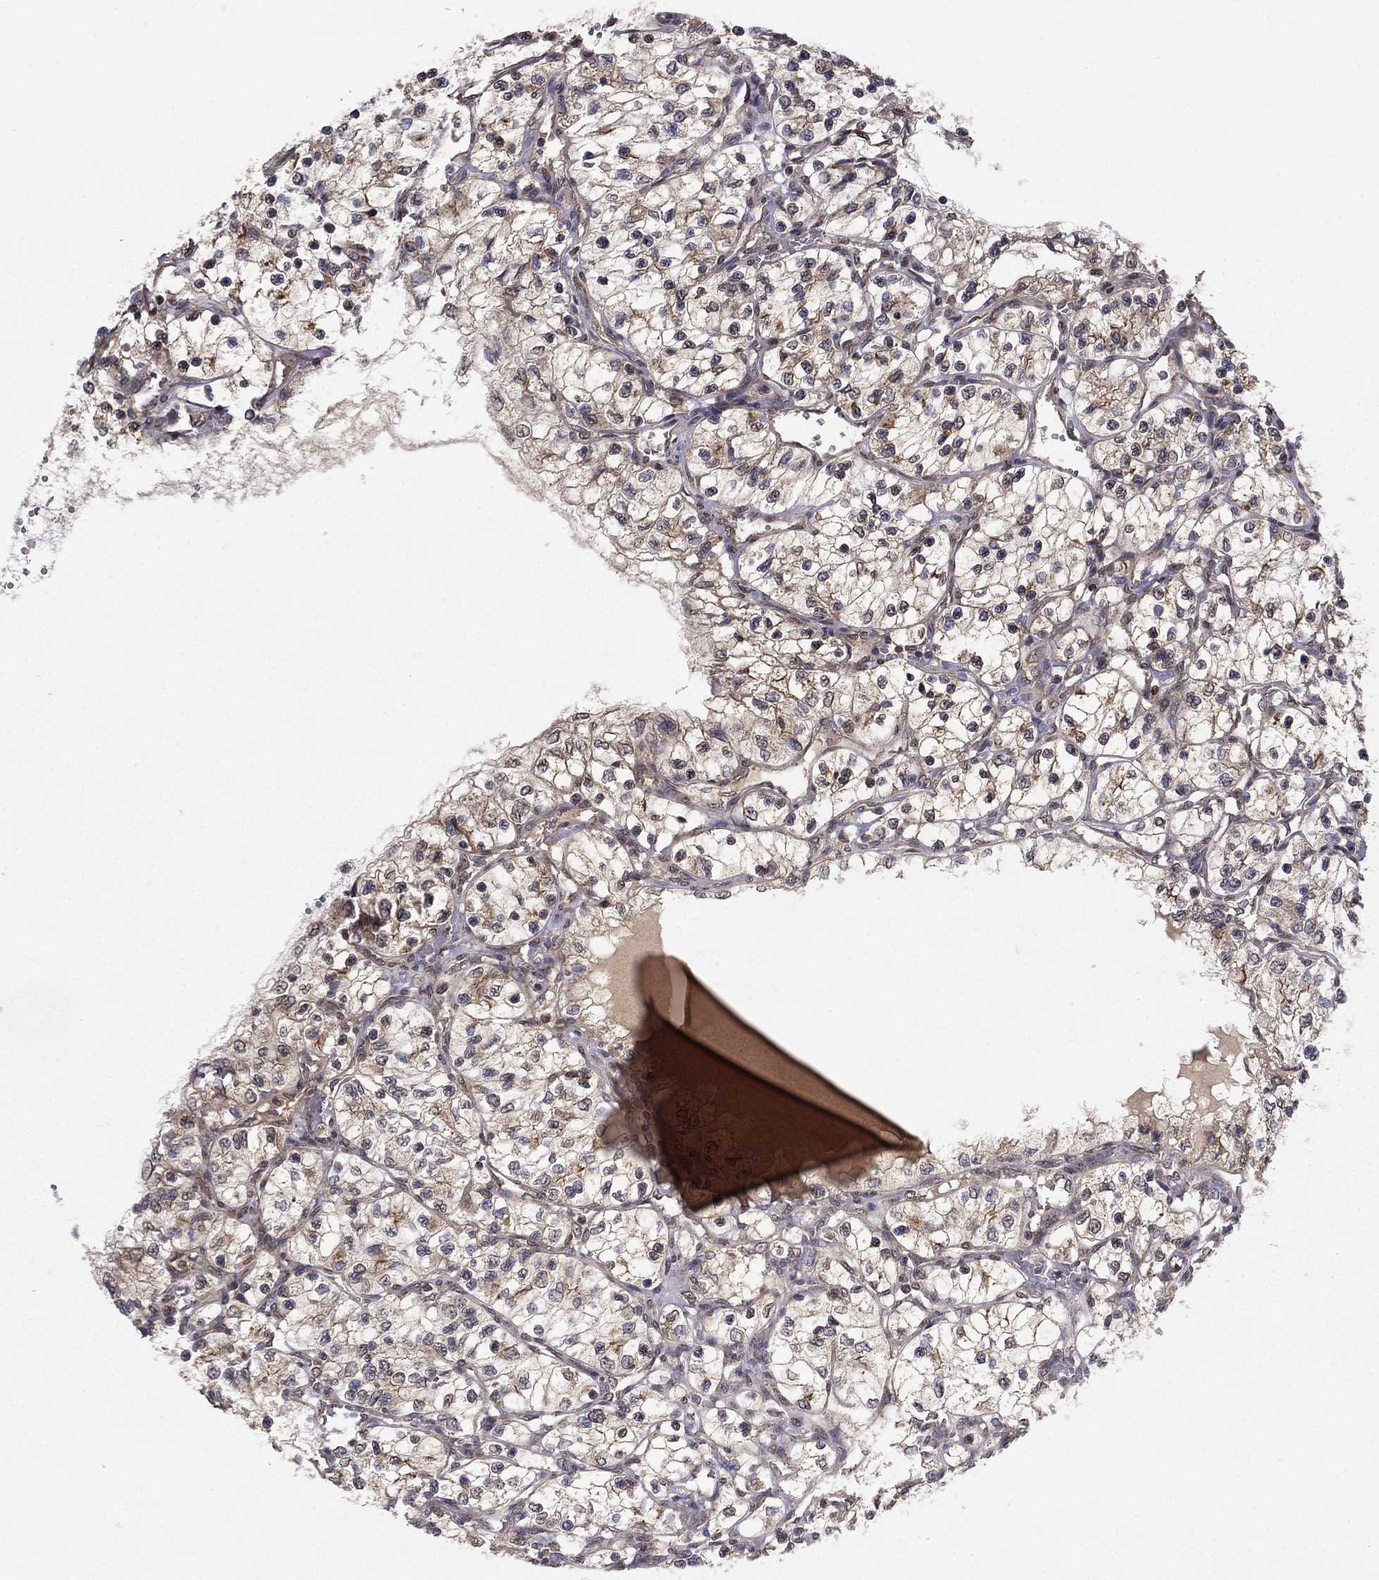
{"staining": {"intensity": "moderate", "quantity": "25%-75%", "location": "cytoplasmic/membranous"}, "tissue": "renal cancer", "cell_type": "Tumor cells", "image_type": "cancer", "snomed": [{"axis": "morphology", "description": "Adenocarcinoma, NOS"}, {"axis": "topography", "description": "Kidney"}], "caption": "Human renal cancer (adenocarcinoma) stained for a protein (brown) demonstrates moderate cytoplasmic/membranous positive staining in approximately 25%-75% of tumor cells.", "gene": "SLC2A13", "patient": {"sex": "female", "age": 69}}